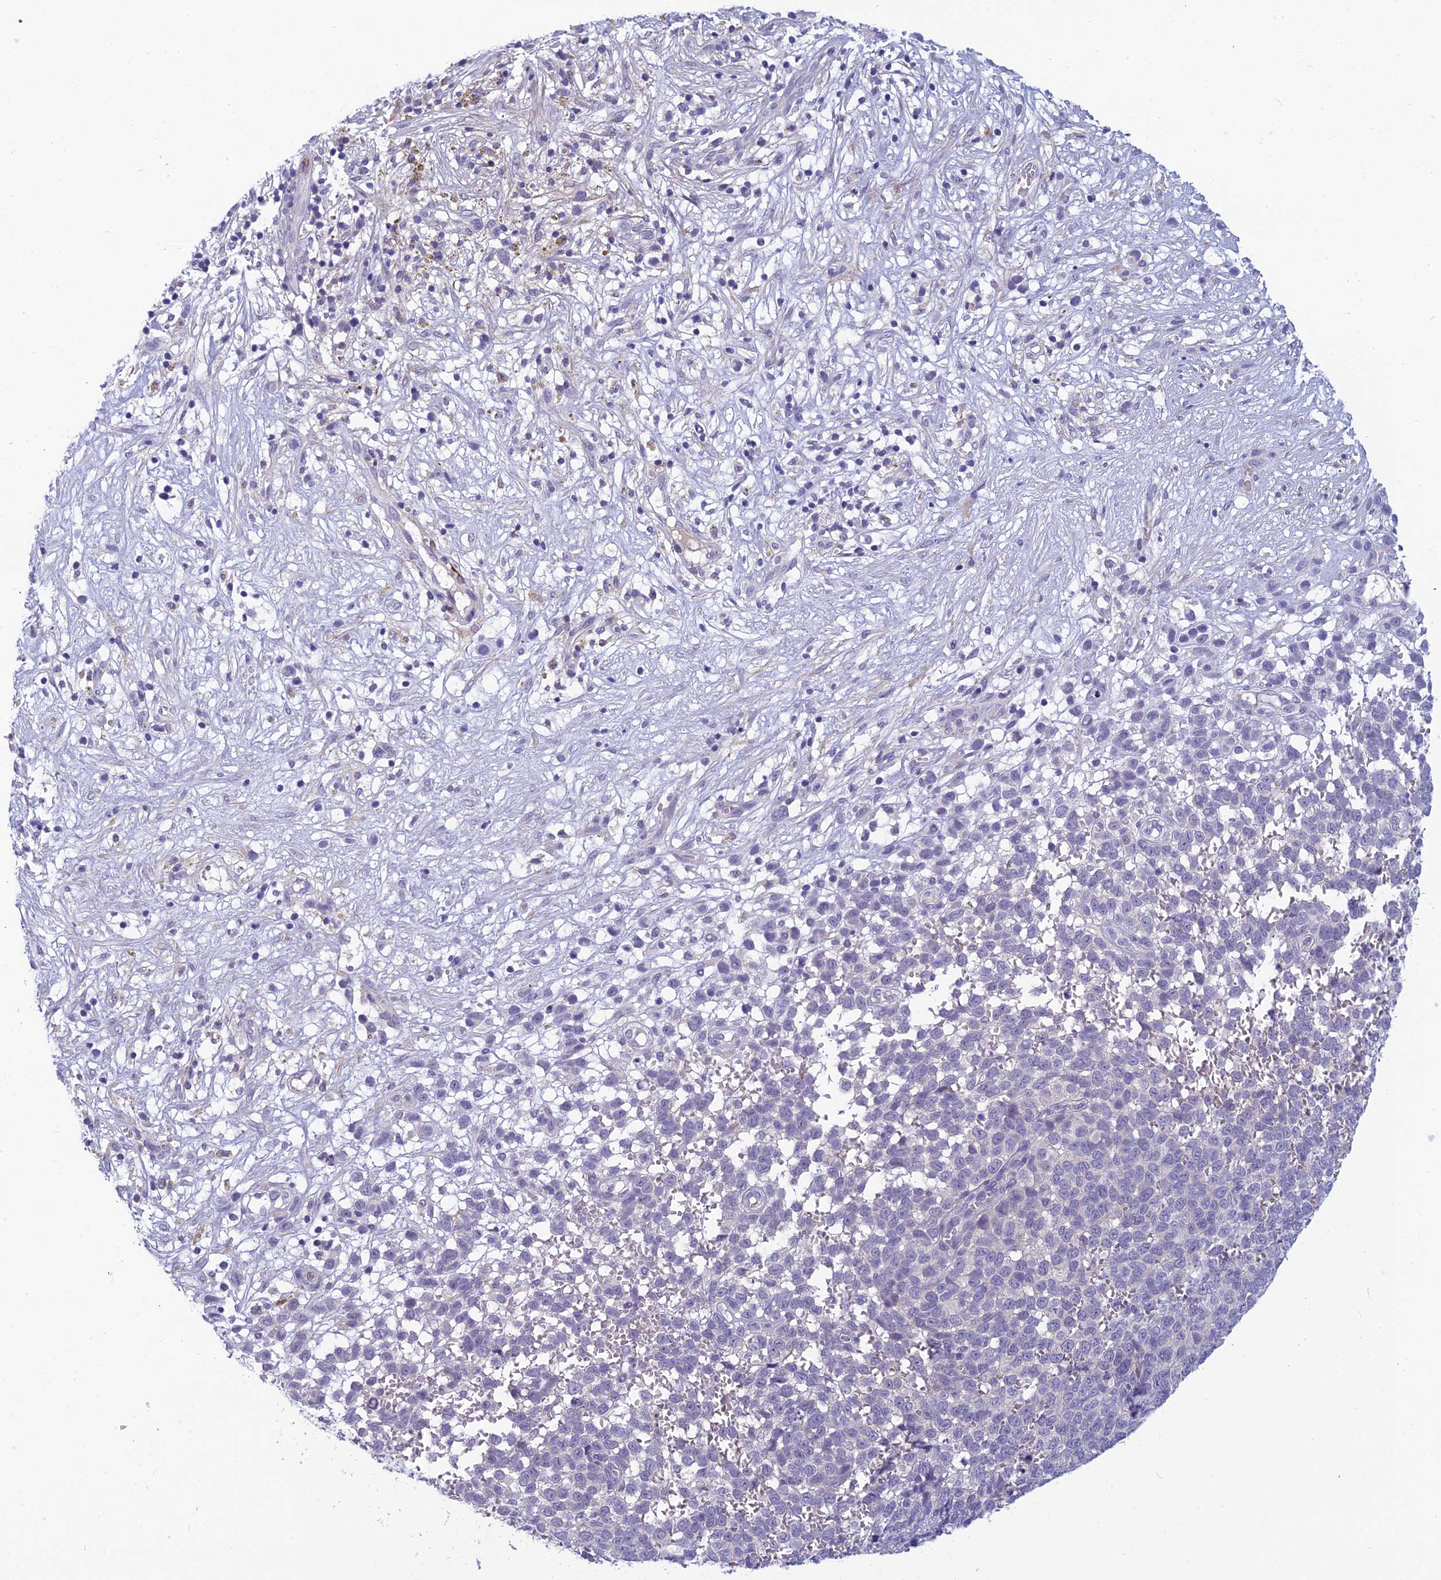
{"staining": {"intensity": "negative", "quantity": "none", "location": "none"}, "tissue": "melanoma", "cell_type": "Tumor cells", "image_type": "cancer", "snomed": [{"axis": "morphology", "description": "Malignant melanoma, NOS"}, {"axis": "topography", "description": "Nose, NOS"}], "caption": "A high-resolution histopathology image shows IHC staining of melanoma, which reveals no significant positivity in tumor cells.", "gene": "RBM41", "patient": {"sex": "female", "age": 48}}